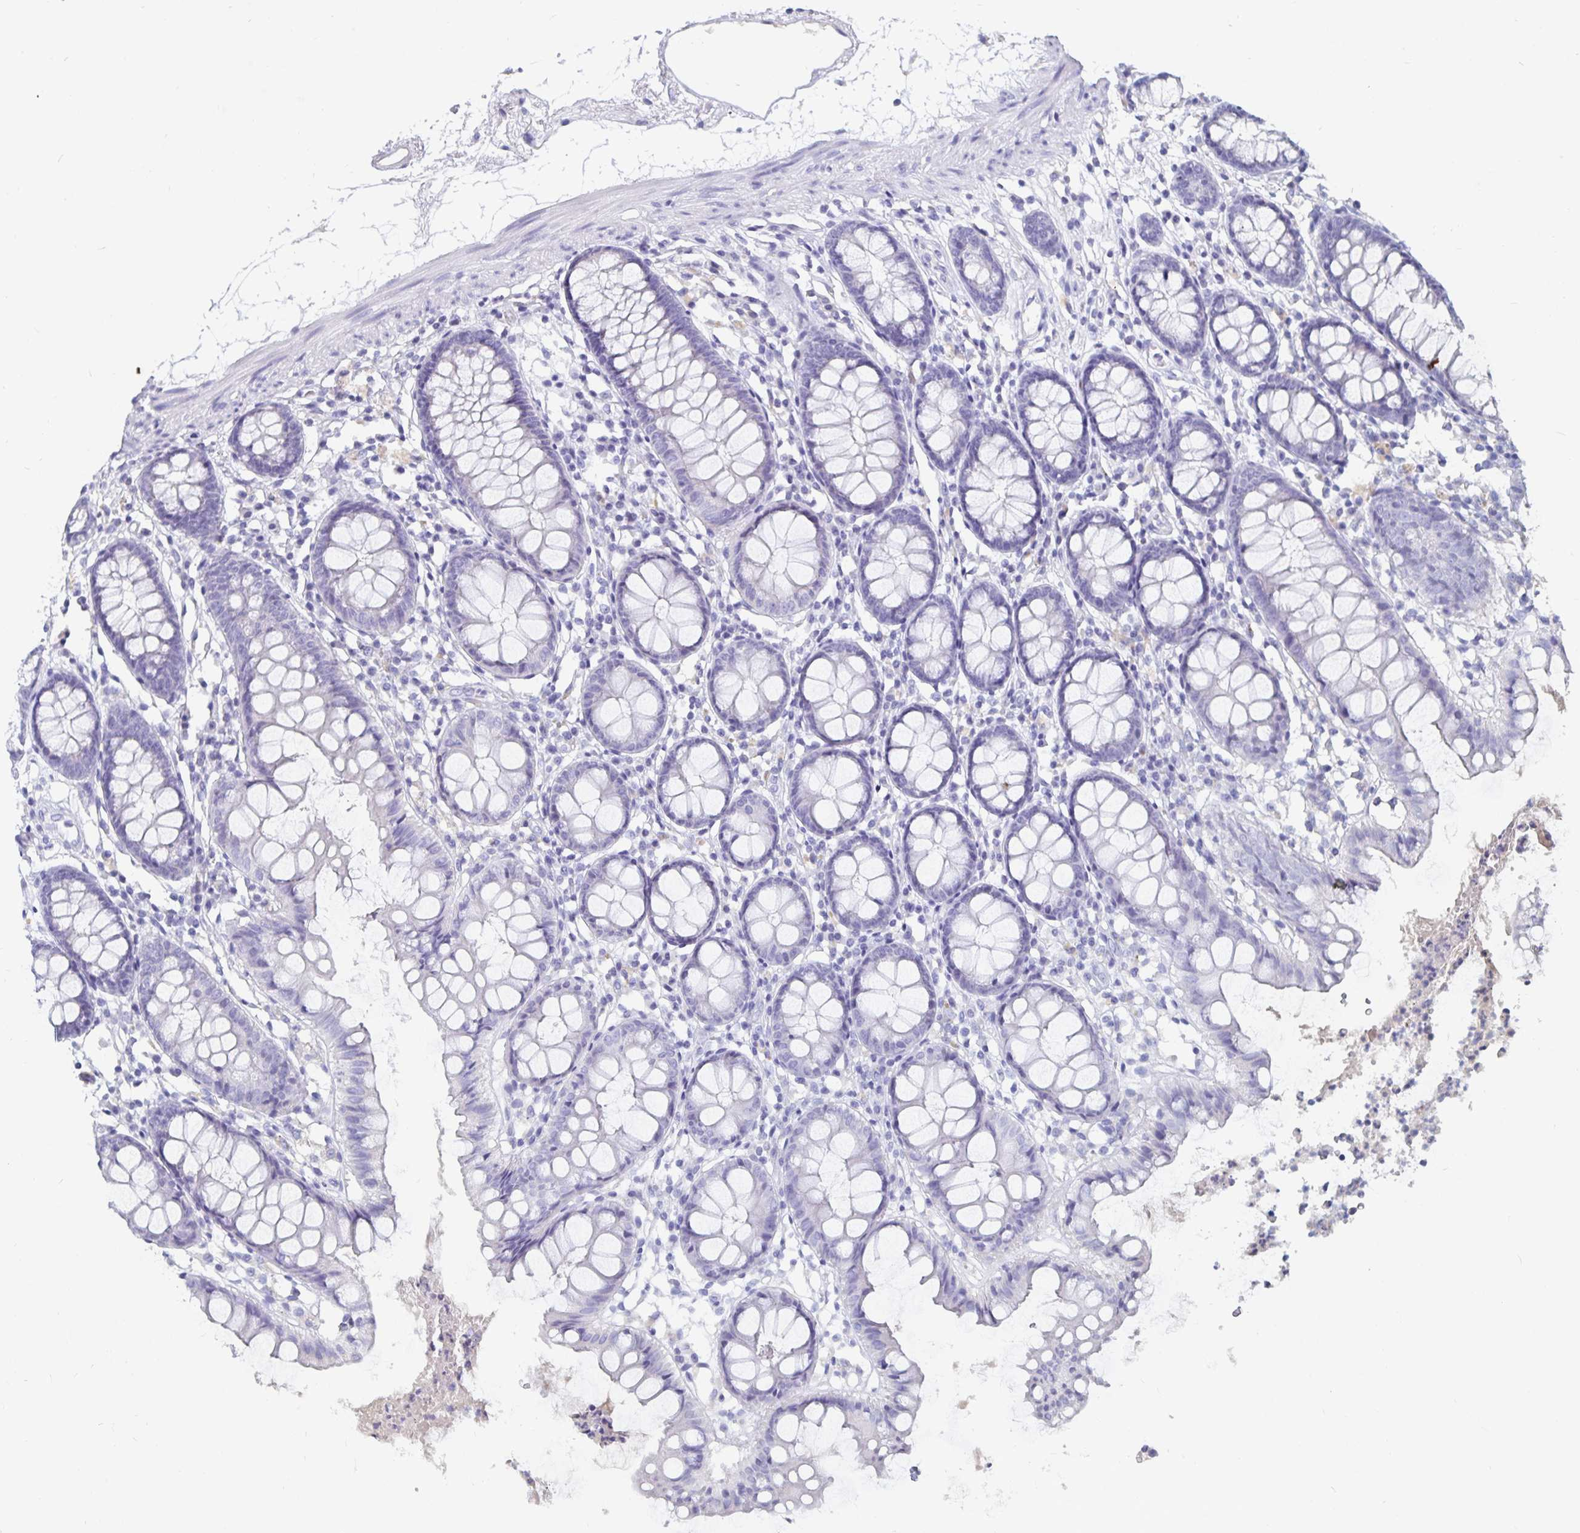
{"staining": {"intensity": "negative", "quantity": "none", "location": "none"}, "tissue": "colon", "cell_type": "Endothelial cells", "image_type": "normal", "snomed": [{"axis": "morphology", "description": "Normal tissue, NOS"}, {"axis": "topography", "description": "Colon"}], "caption": "DAB immunohistochemical staining of benign human colon exhibits no significant staining in endothelial cells. Brightfield microscopy of immunohistochemistry stained with DAB (3,3'-diaminobenzidine) (brown) and hematoxylin (blue), captured at high magnification.", "gene": "CFAP69", "patient": {"sex": "female", "age": 84}}